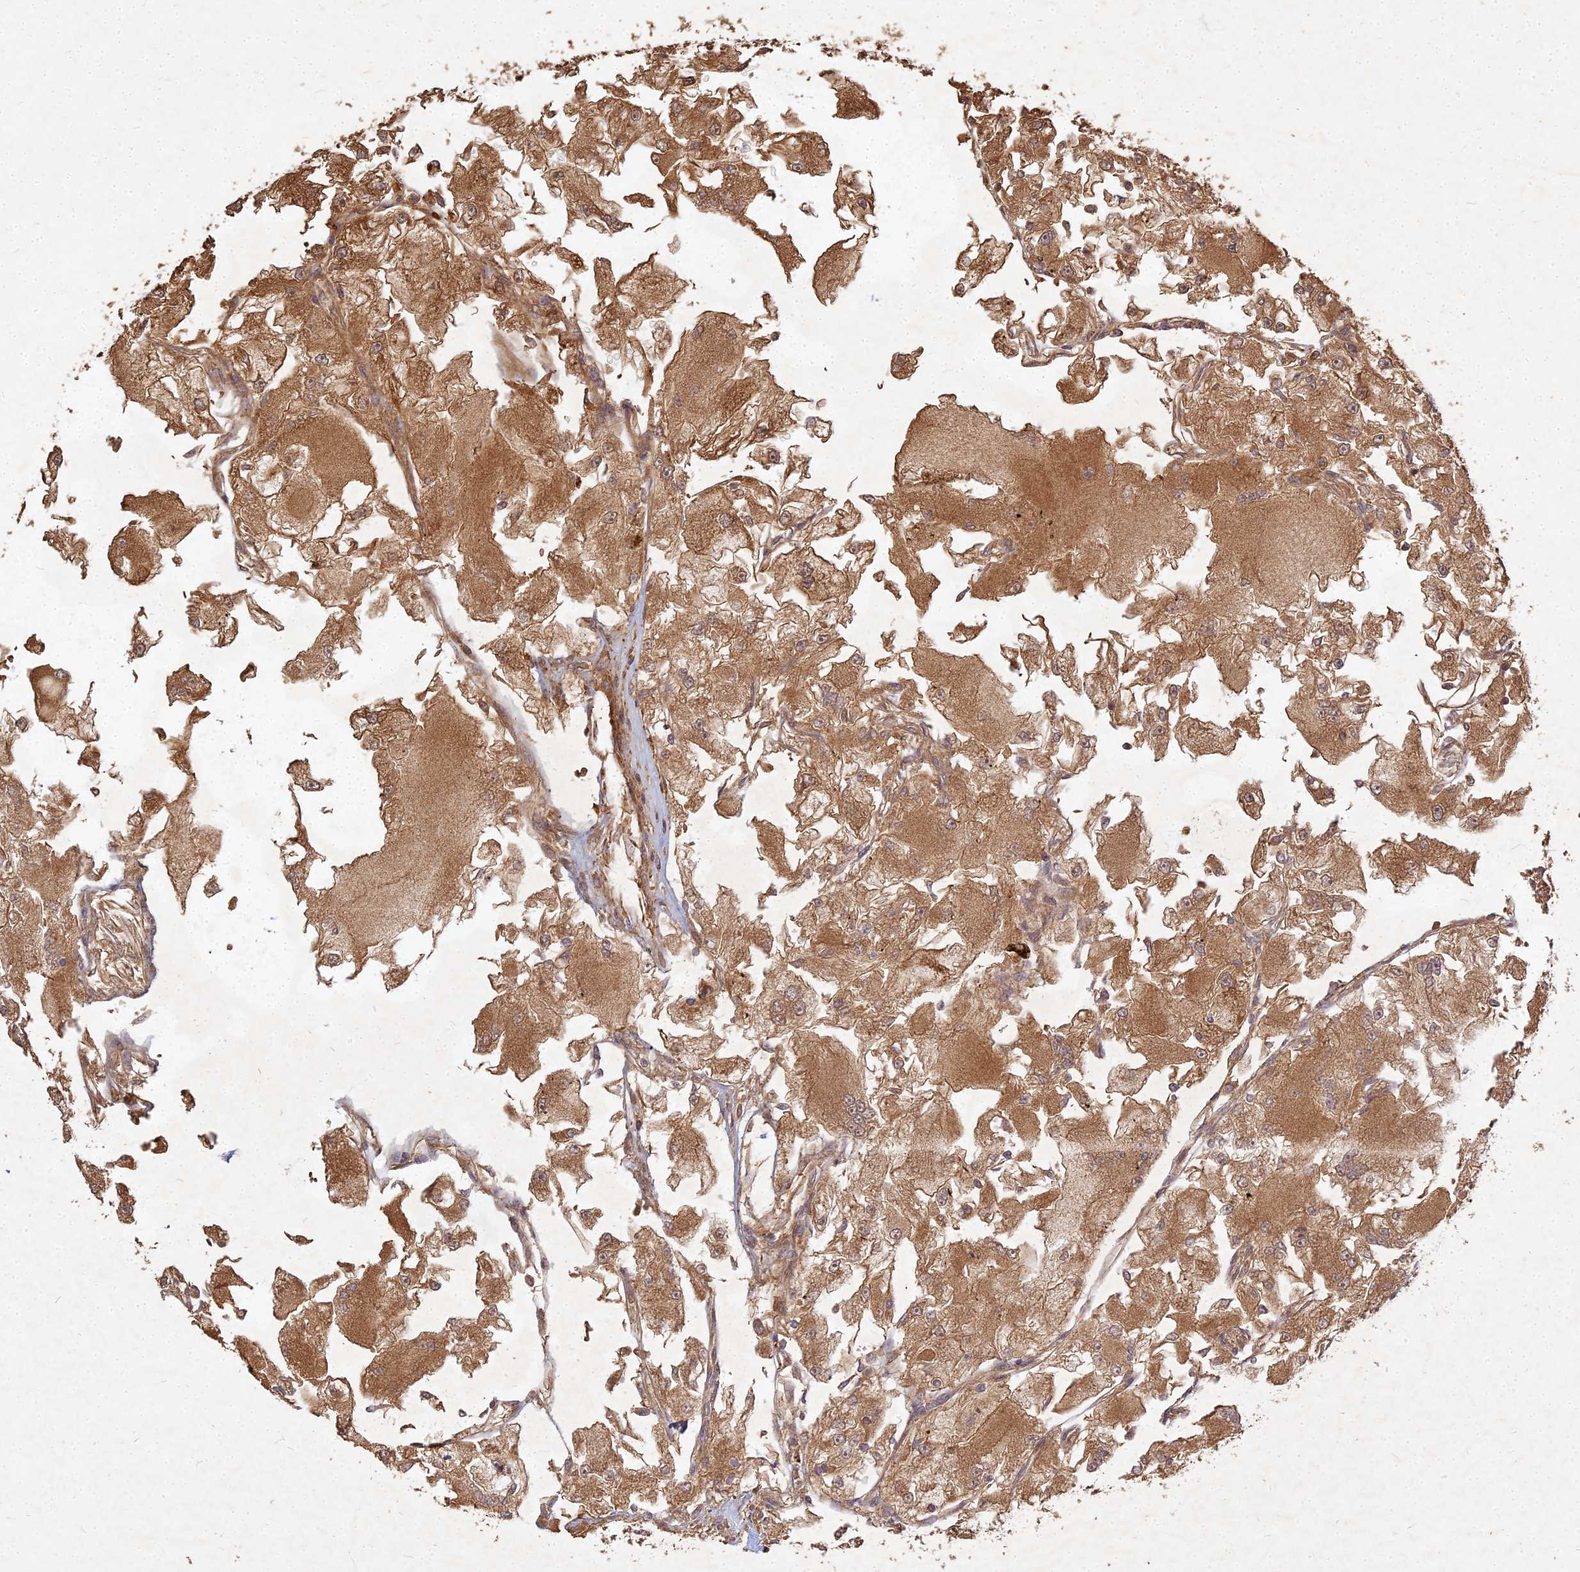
{"staining": {"intensity": "moderate", "quantity": ">75%", "location": "cytoplasmic/membranous"}, "tissue": "renal cancer", "cell_type": "Tumor cells", "image_type": "cancer", "snomed": [{"axis": "morphology", "description": "Adenocarcinoma, NOS"}, {"axis": "topography", "description": "Kidney"}], "caption": "IHC of human renal cancer (adenocarcinoma) demonstrates medium levels of moderate cytoplasmic/membranous positivity in about >75% of tumor cells.", "gene": "UBE2W", "patient": {"sex": "female", "age": 72}}